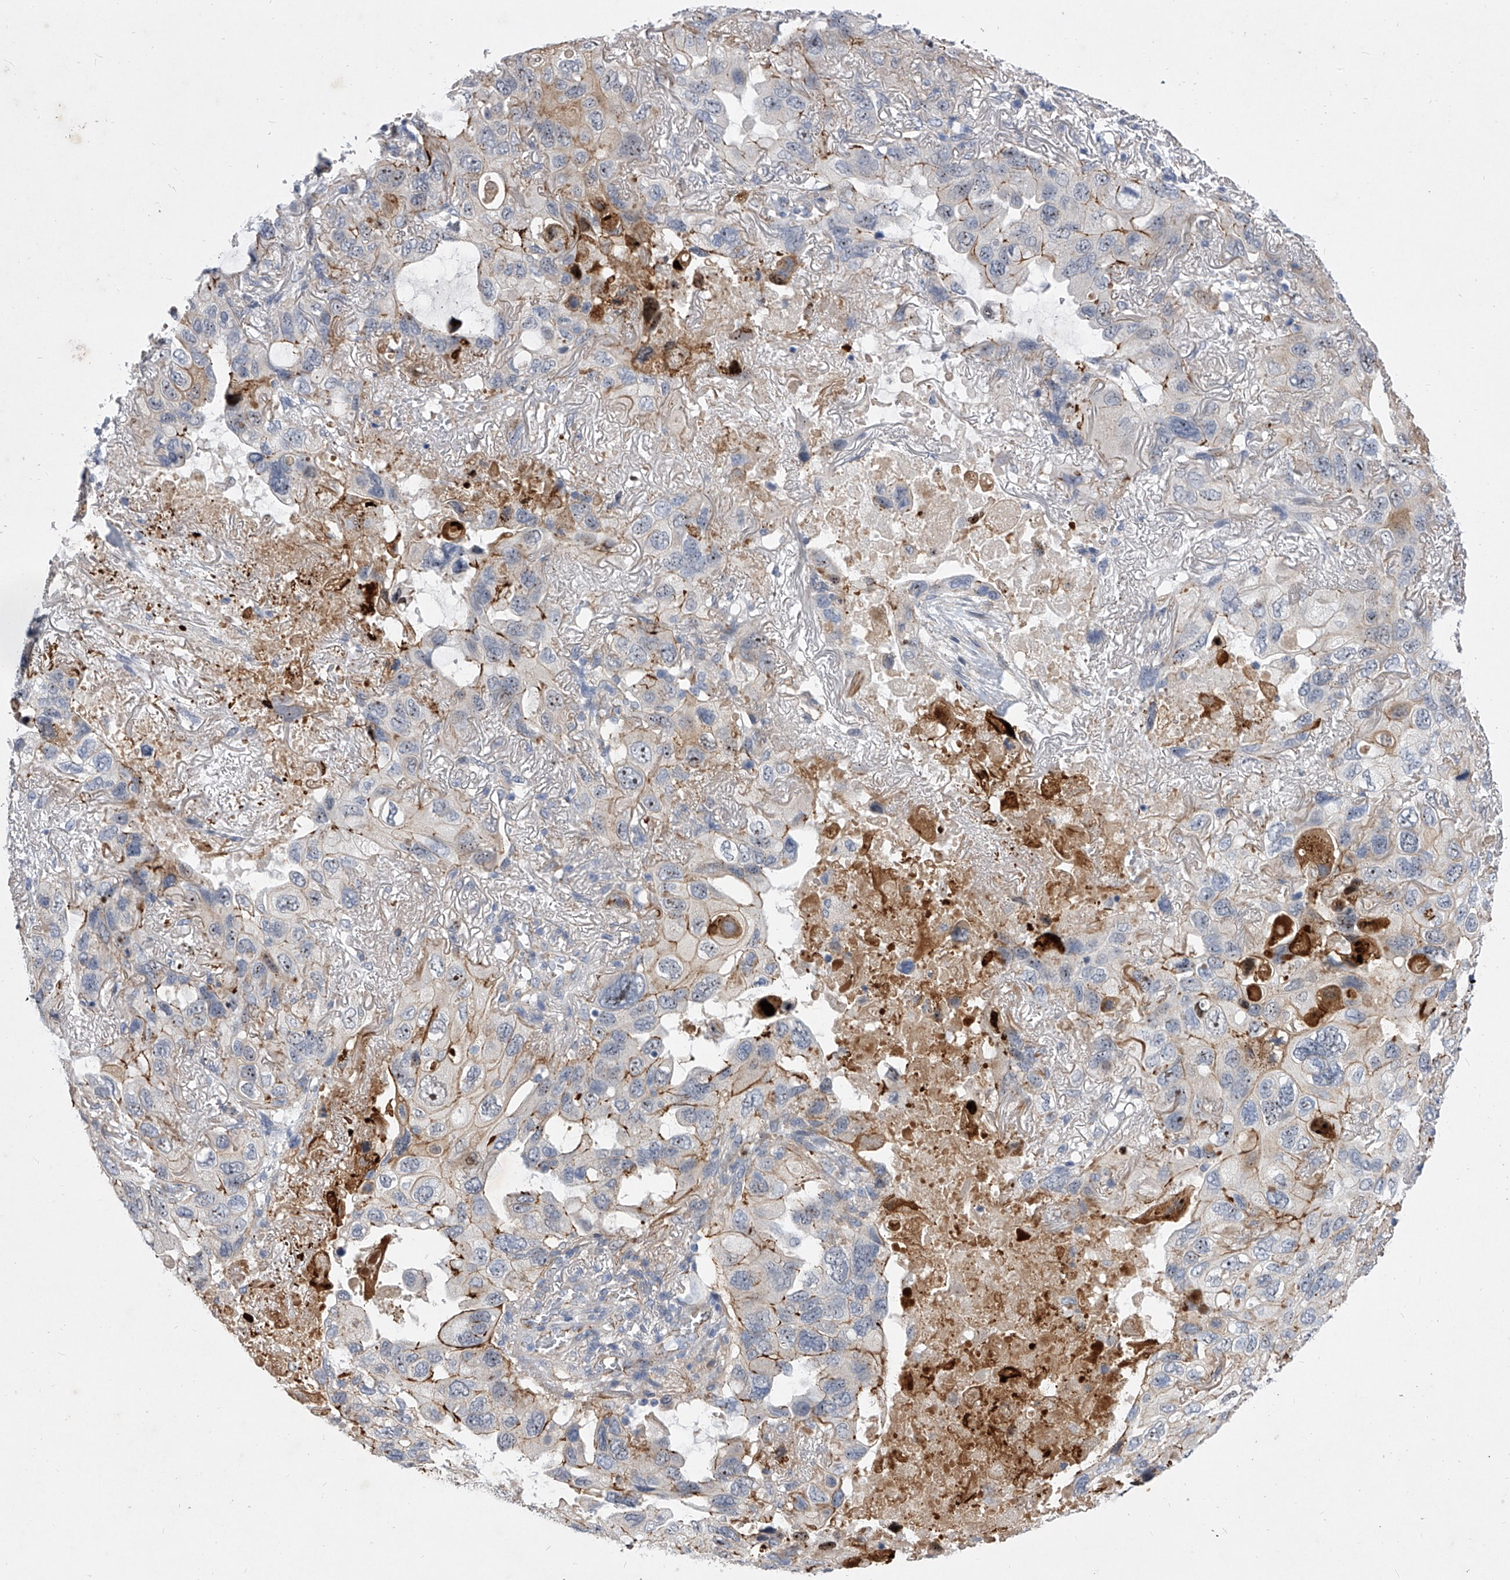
{"staining": {"intensity": "strong", "quantity": "<25%", "location": "cytoplasmic/membranous"}, "tissue": "lung cancer", "cell_type": "Tumor cells", "image_type": "cancer", "snomed": [{"axis": "morphology", "description": "Squamous cell carcinoma, NOS"}, {"axis": "topography", "description": "Lung"}], "caption": "Protein expression by immunohistochemistry (IHC) exhibits strong cytoplasmic/membranous staining in about <25% of tumor cells in squamous cell carcinoma (lung).", "gene": "MINDY4", "patient": {"sex": "female", "age": 73}}